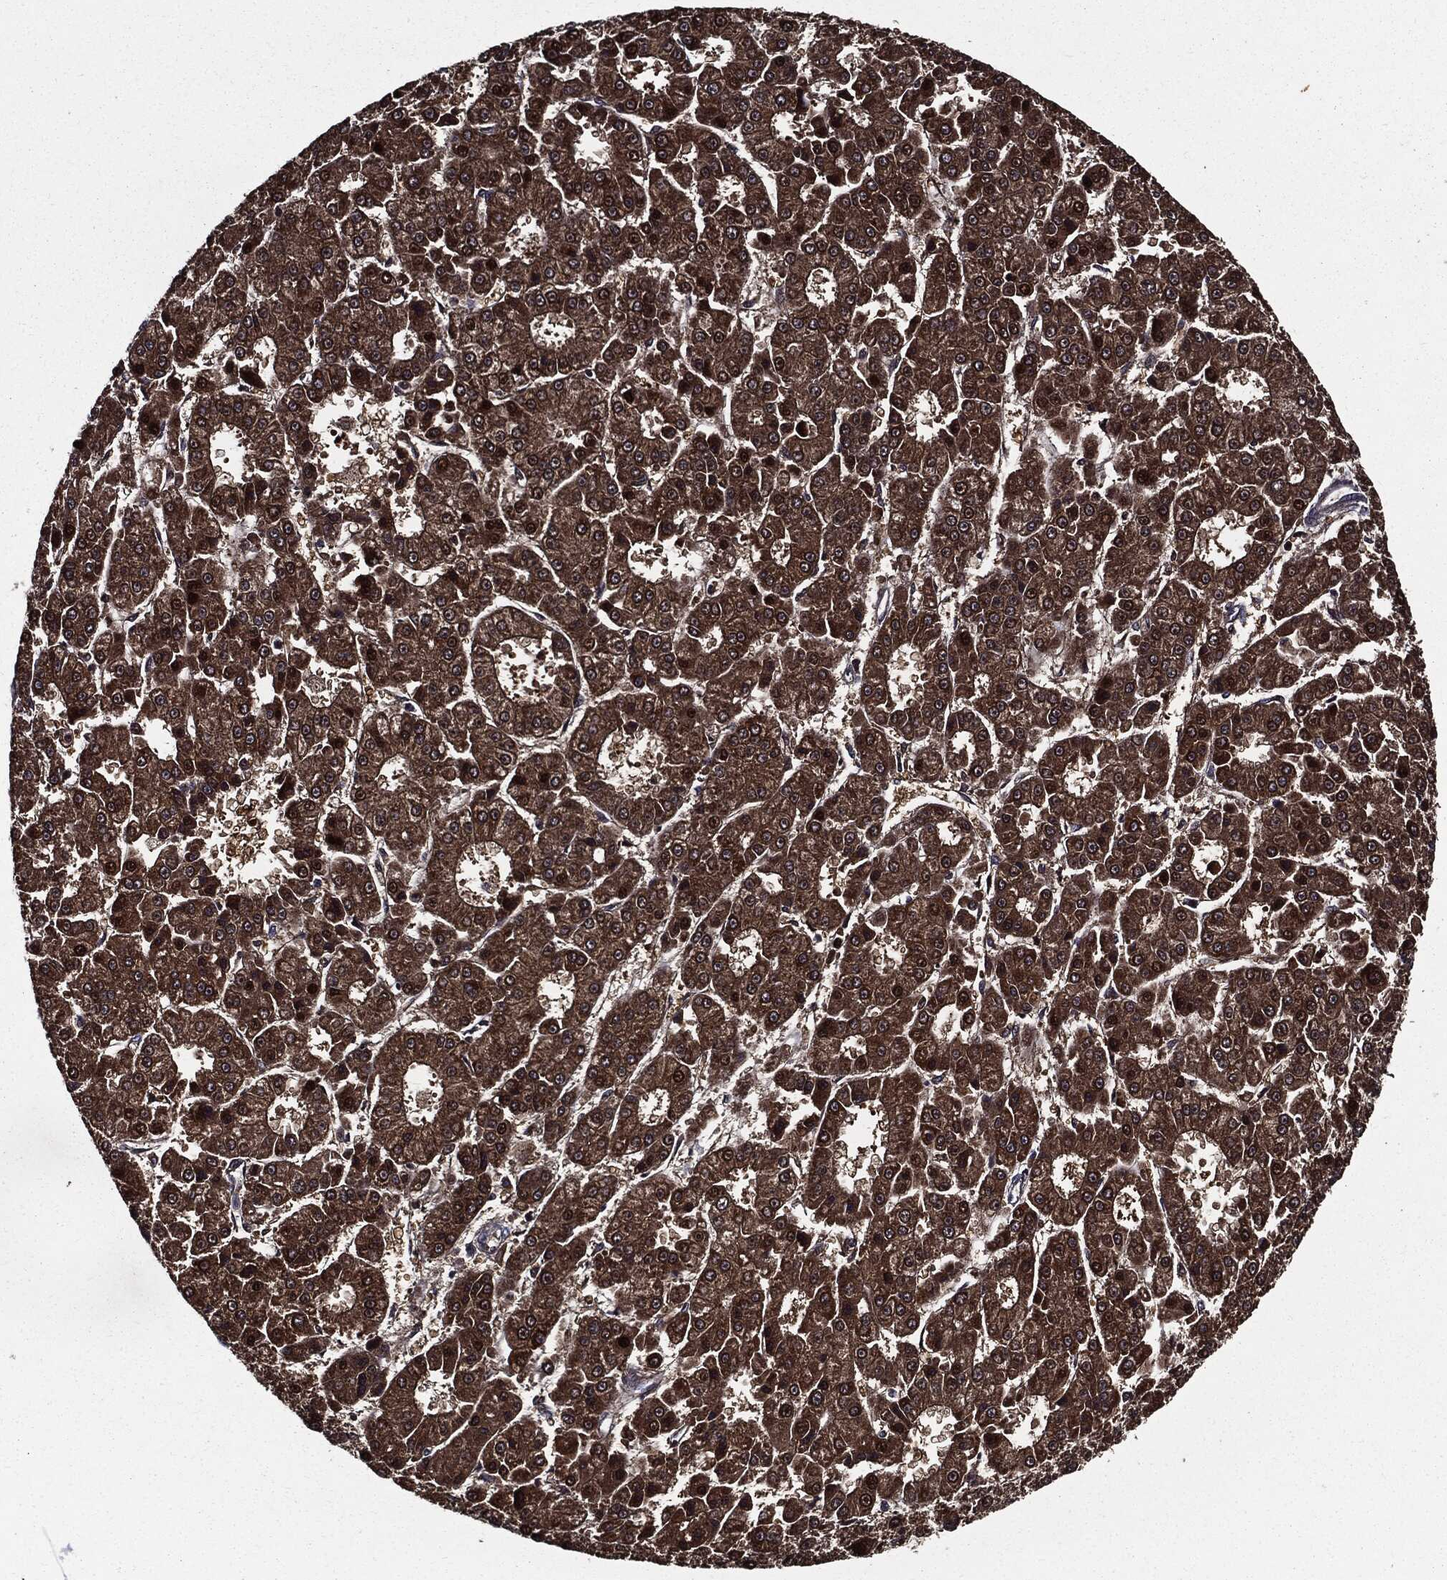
{"staining": {"intensity": "strong", "quantity": ">75%", "location": "cytoplasmic/membranous"}, "tissue": "liver cancer", "cell_type": "Tumor cells", "image_type": "cancer", "snomed": [{"axis": "morphology", "description": "Carcinoma, Hepatocellular, NOS"}, {"axis": "topography", "description": "Liver"}], "caption": "Strong cytoplasmic/membranous staining for a protein is present in about >75% of tumor cells of liver cancer (hepatocellular carcinoma) using immunohistochemistry.", "gene": "HTT", "patient": {"sex": "male", "age": 70}}